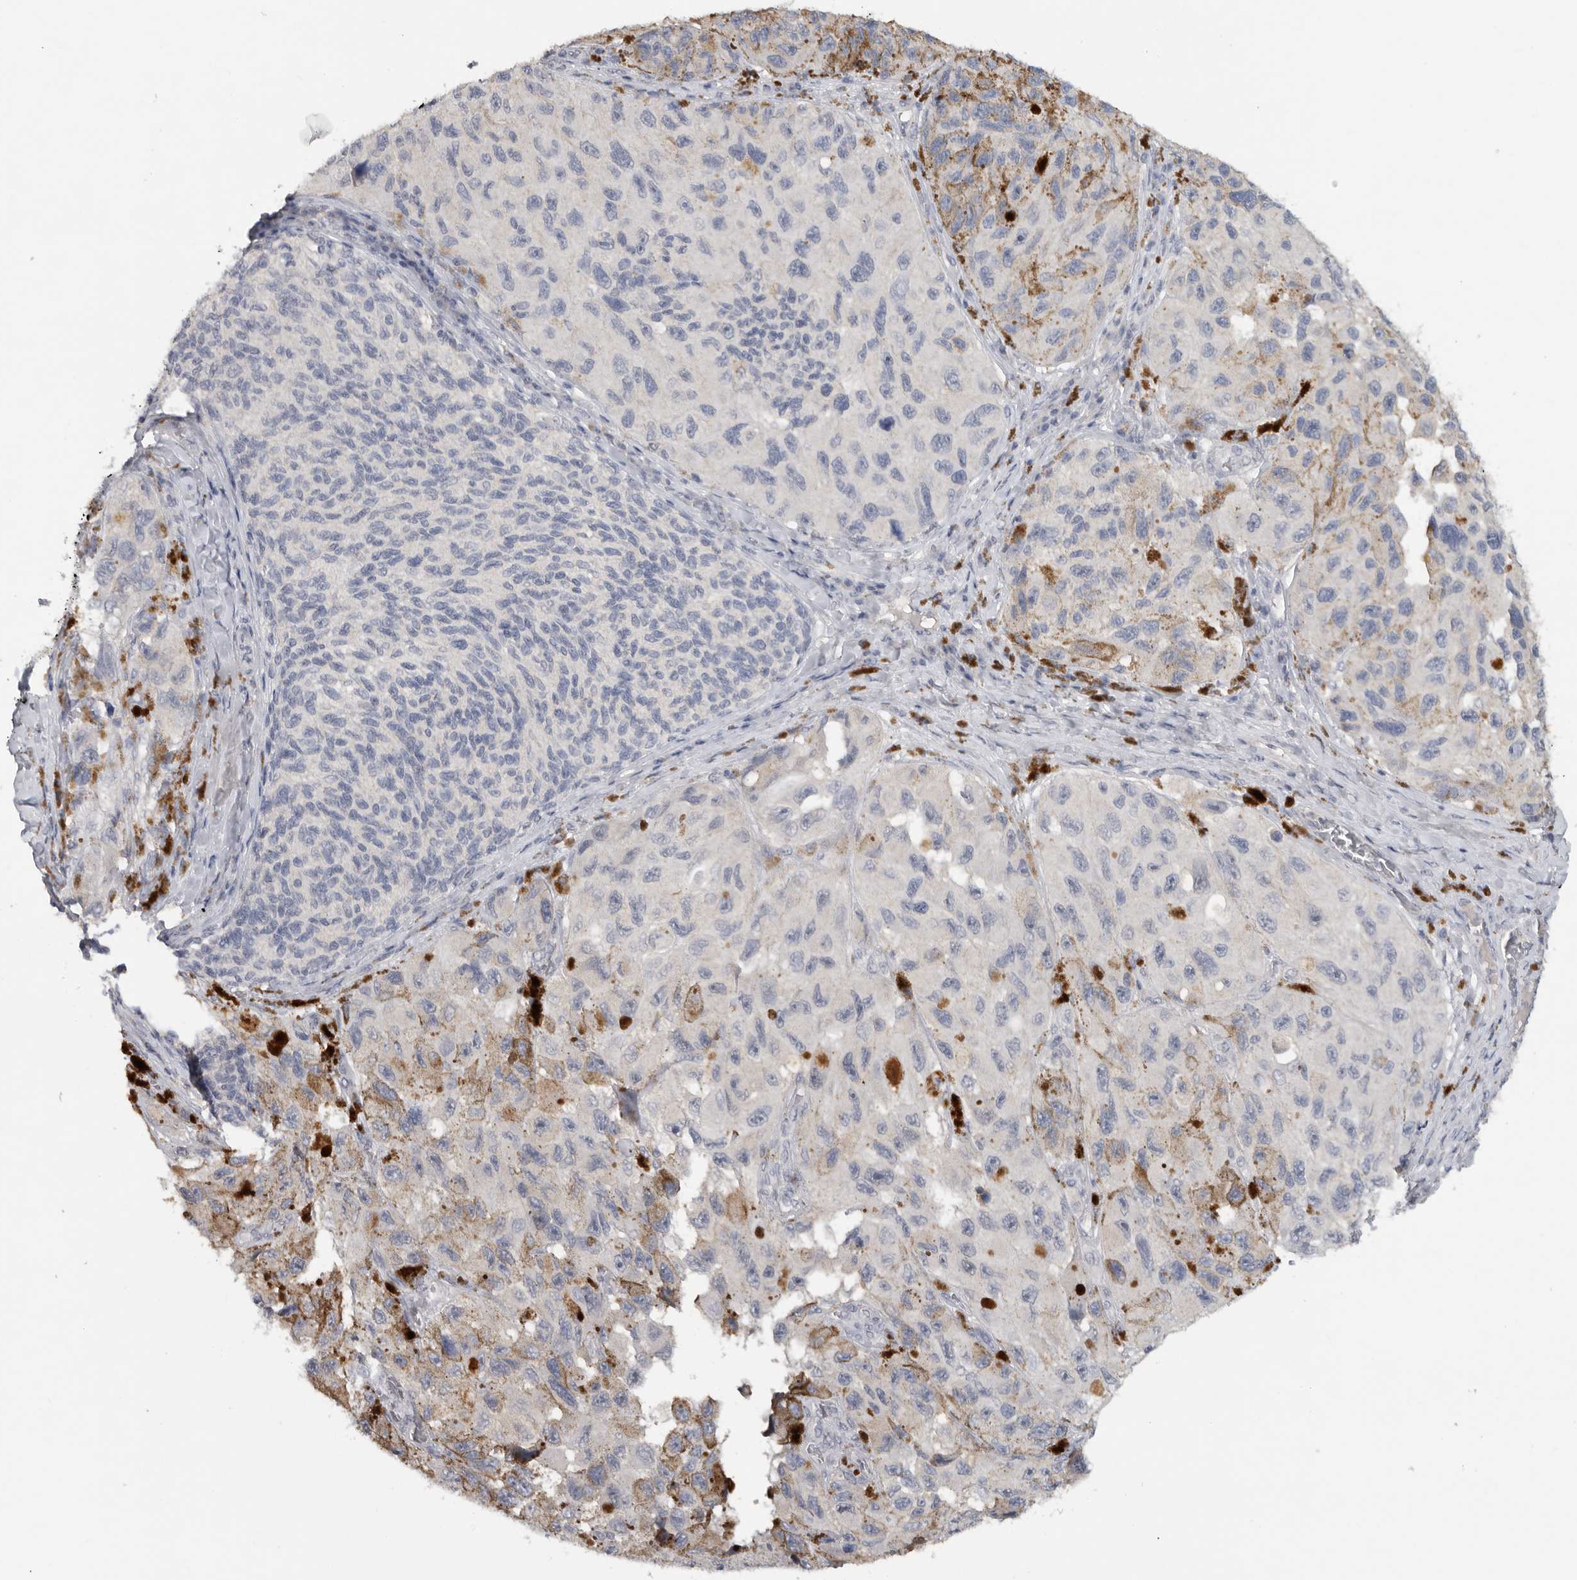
{"staining": {"intensity": "negative", "quantity": "none", "location": "none"}, "tissue": "melanoma", "cell_type": "Tumor cells", "image_type": "cancer", "snomed": [{"axis": "morphology", "description": "Malignant melanoma, NOS"}, {"axis": "topography", "description": "Skin"}], "caption": "This is a image of IHC staining of melanoma, which shows no expression in tumor cells.", "gene": "REG4", "patient": {"sex": "female", "age": 73}}